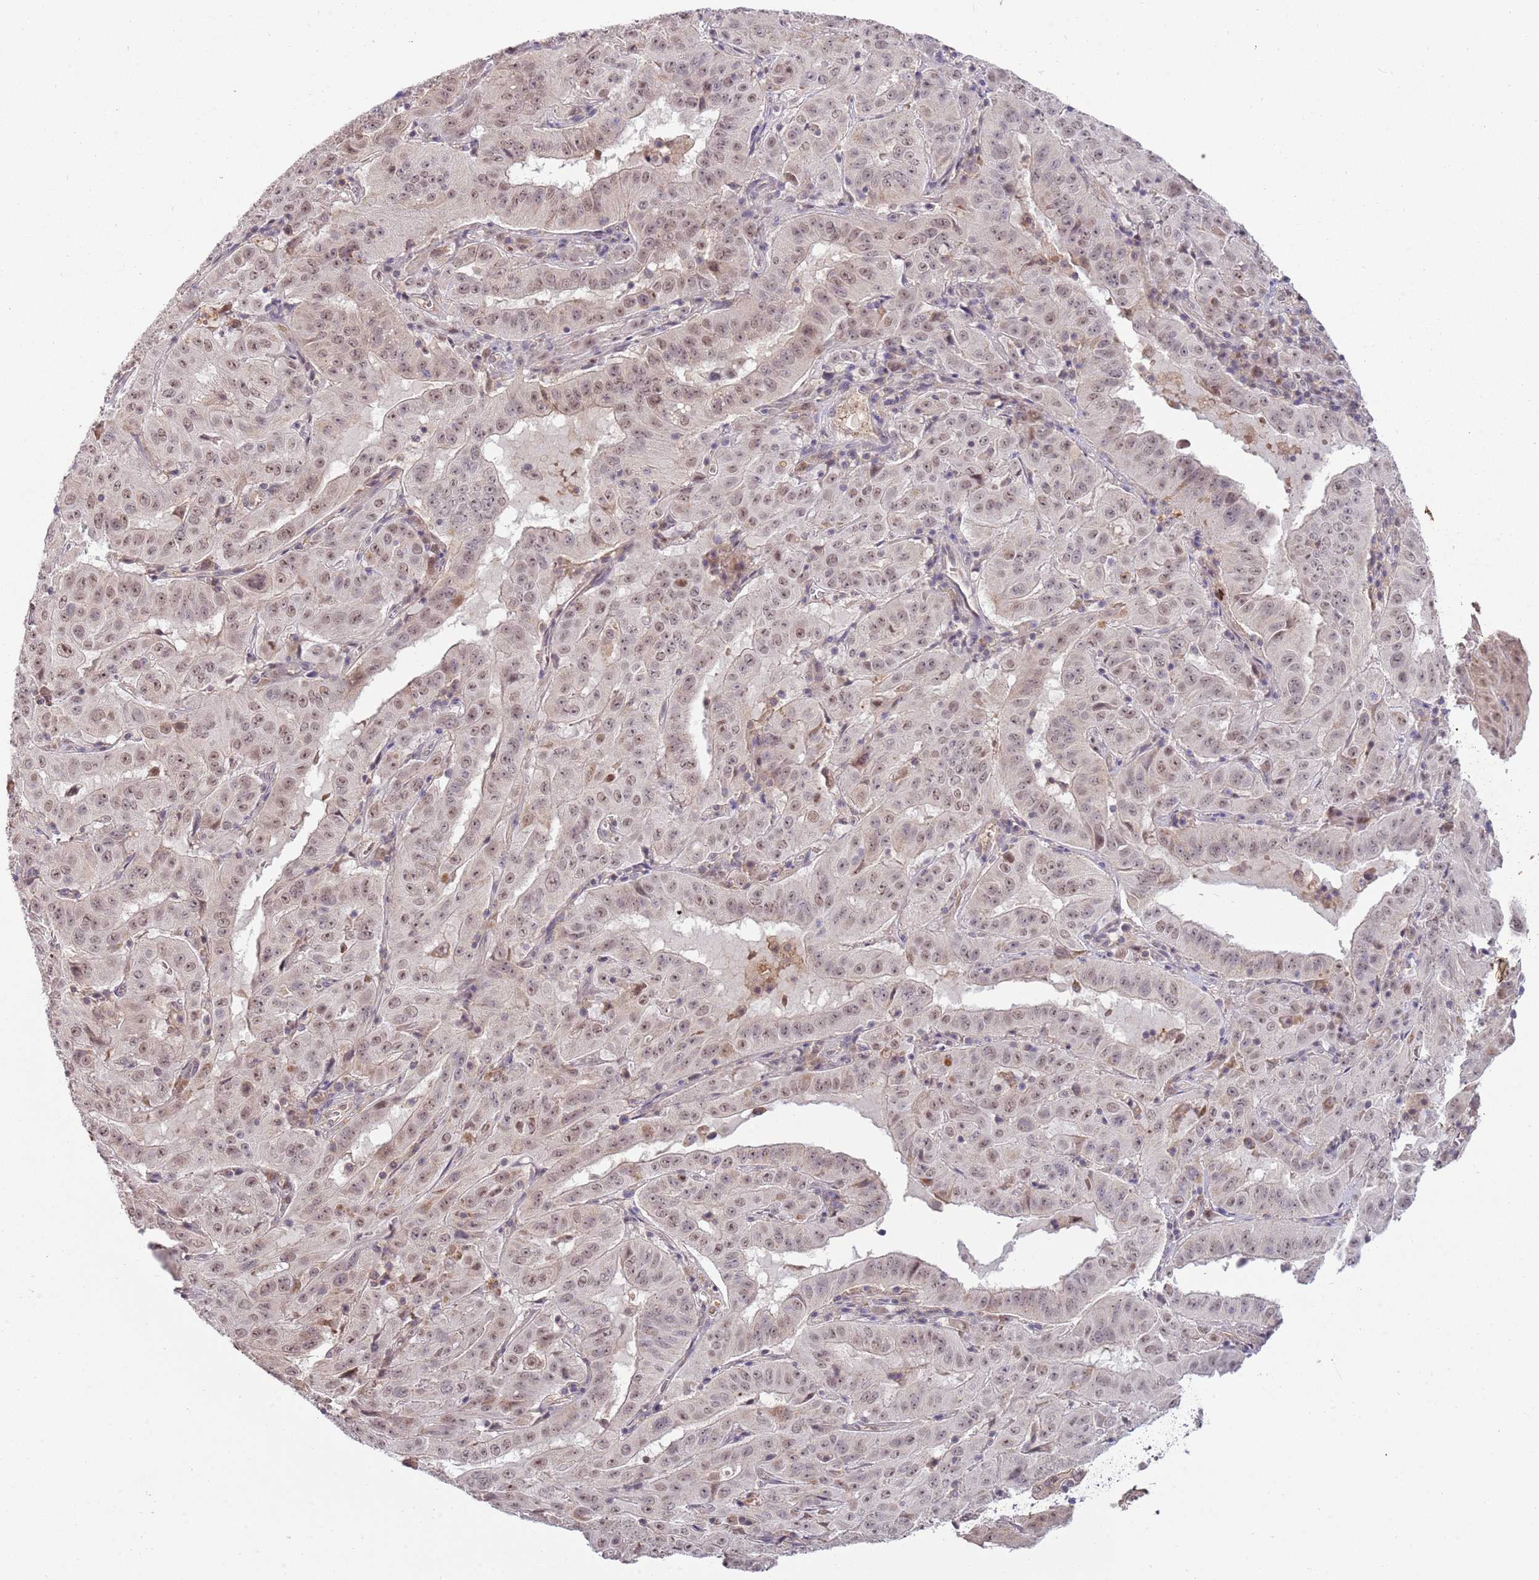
{"staining": {"intensity": "weak", "quantity": ">75%", "location": "nuclear"}, "tissue": "pancreatic cancer", "cell_type": "Tumor cells", "image_type": "cancer", "snomed": [{"axis": "morphology", "description": "Adenocarcinoma, NOS"}, {"axis": "topography", "description": "Pancreas"}], "caption": "High-power microscopy captured an immunohistochemistry (IHC) image of adenocarcinoma (pancreatic), revealing weak nuclear expression in about >75% of tumor cells.", "gene": "NBPF6", "patient": {"sex": "male", "age": 63}}